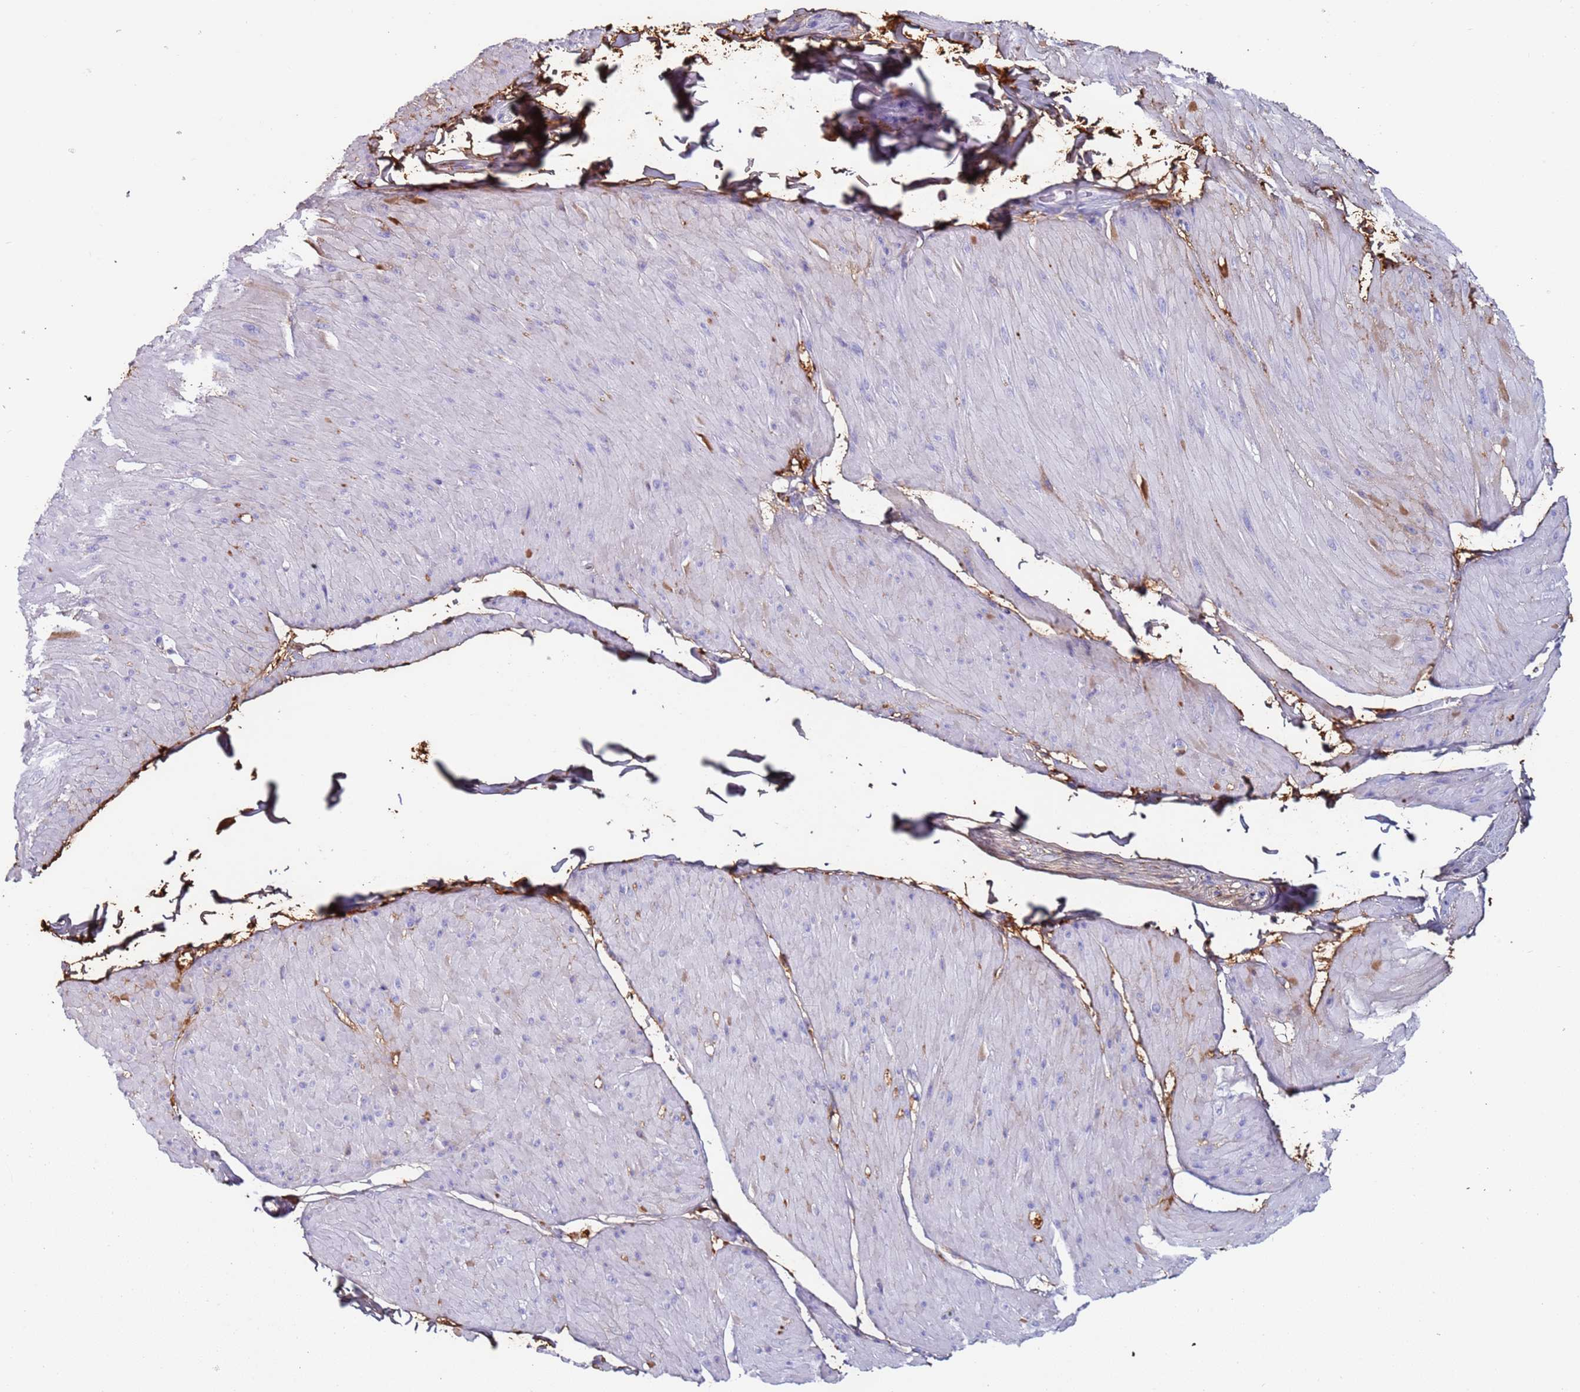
{"staining": {"intensity": "negative", "quantity": "none", "location": "none"}, "tissue": "smooth muscle", "cell_type": "Smooth muscle cells", "image_type": "normal", "snomed": [{"axis": "morphology", "description": "Urothelial carcinoma, High grade"}, {"axis": "topography", "description": "Urinary bladder"}], "caption": "Smooth muscle stained for a protein using IHC demonstrates no expression smooth muscle cells.", "gene": "CYSLTR2", "patient": {"sex": "male", "age": 46}}